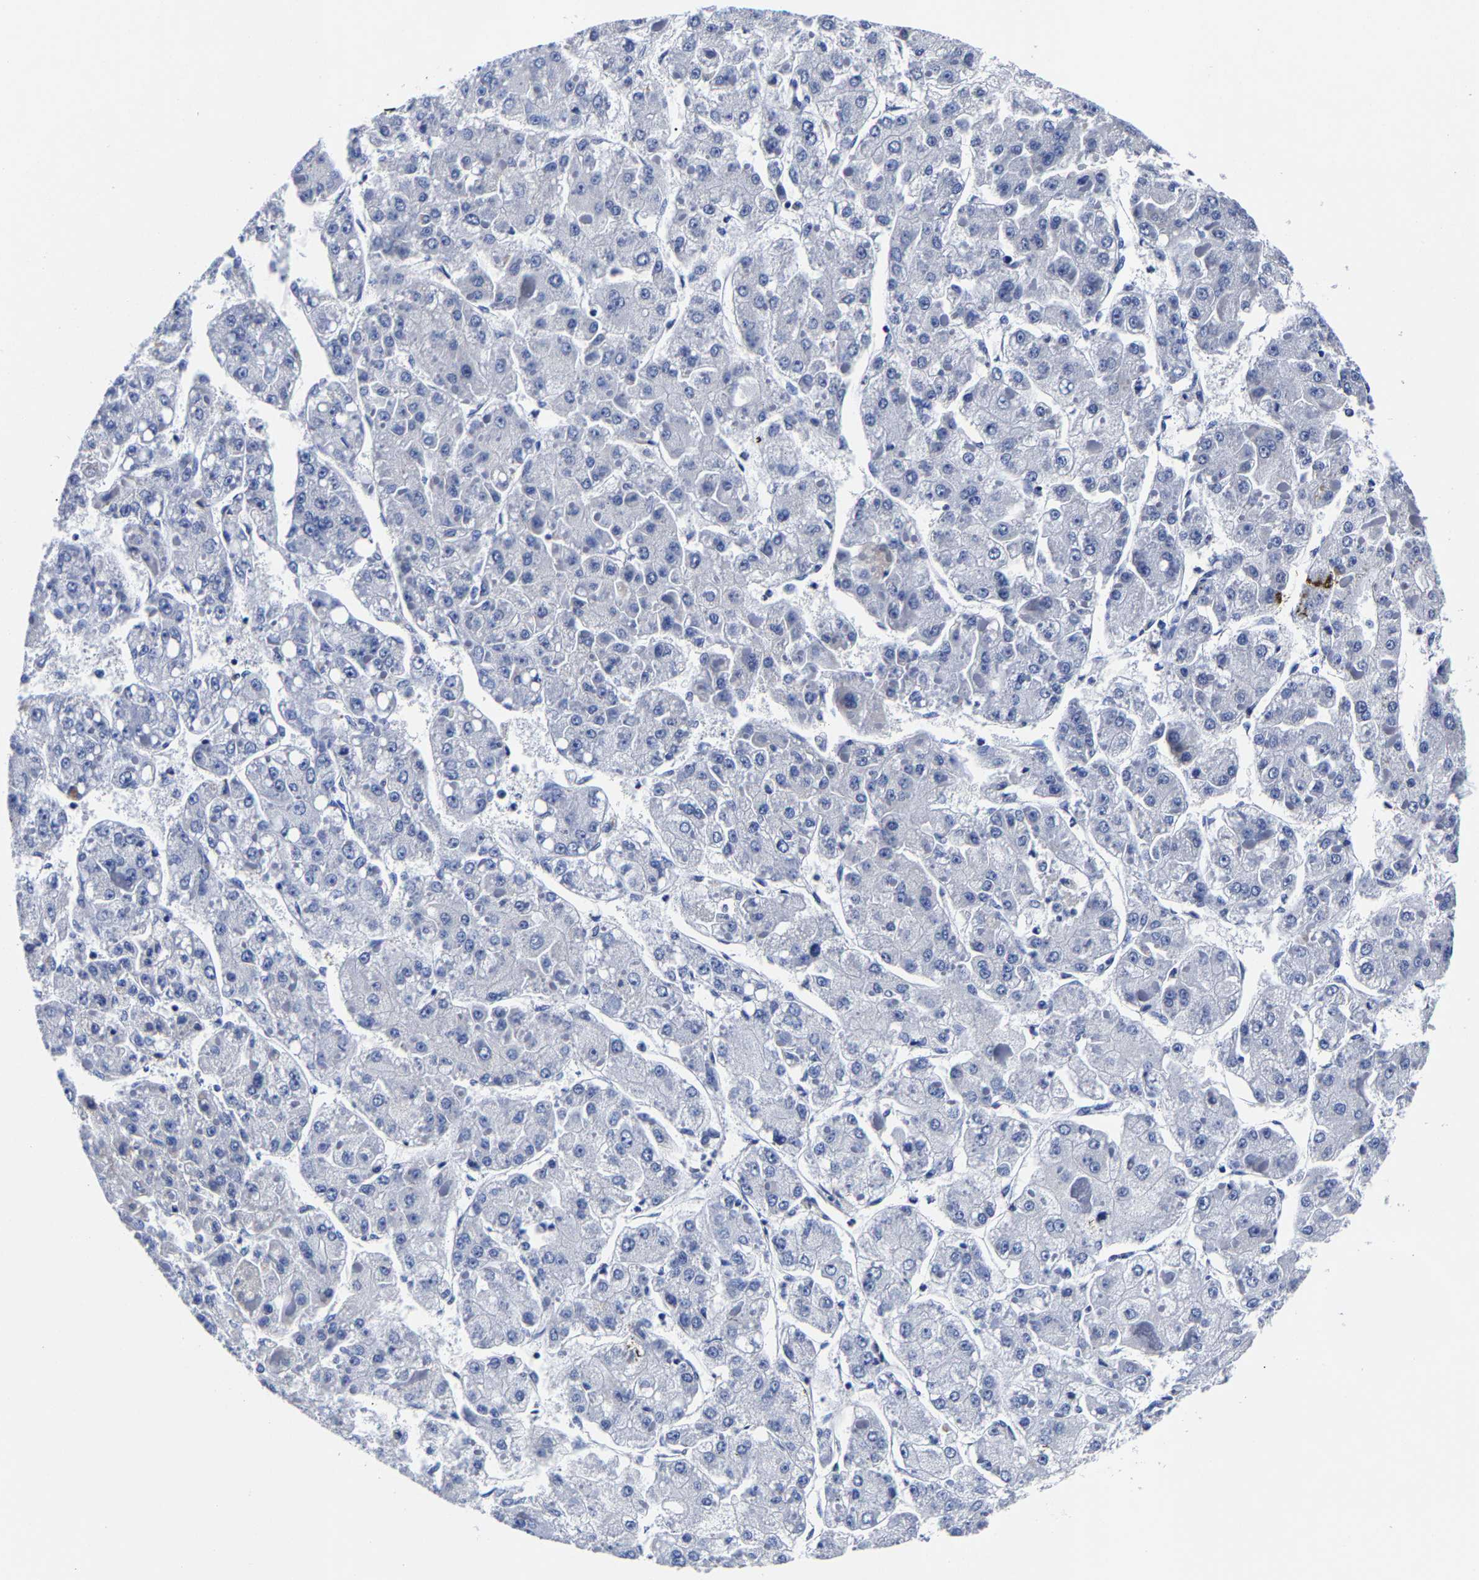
{"staining": {"intensity": "negative", "quantity": "none", "location": "none"}, "tissue": "liver cancer", "cell_type": "Tumor cells", "image_type": "cancer", "snomed": [{"axis": "morphology", "description": "Carcinoma, Hepatocellular, NOS"}, {"axis": "topography", "description": "Liver"}], "caption": "A photomicrograph of liver cancer (hepatocellular carcinoma) stained for a protein demonstrates no brown staining in tumor cells. The staining is performed using DAB (3,3'-diaminobenzidine) brown chromogen with nuclei counter-stained in using hematoxylin.", "gene": "CPA2", "patient": {"sex": "female", "age": 73}}